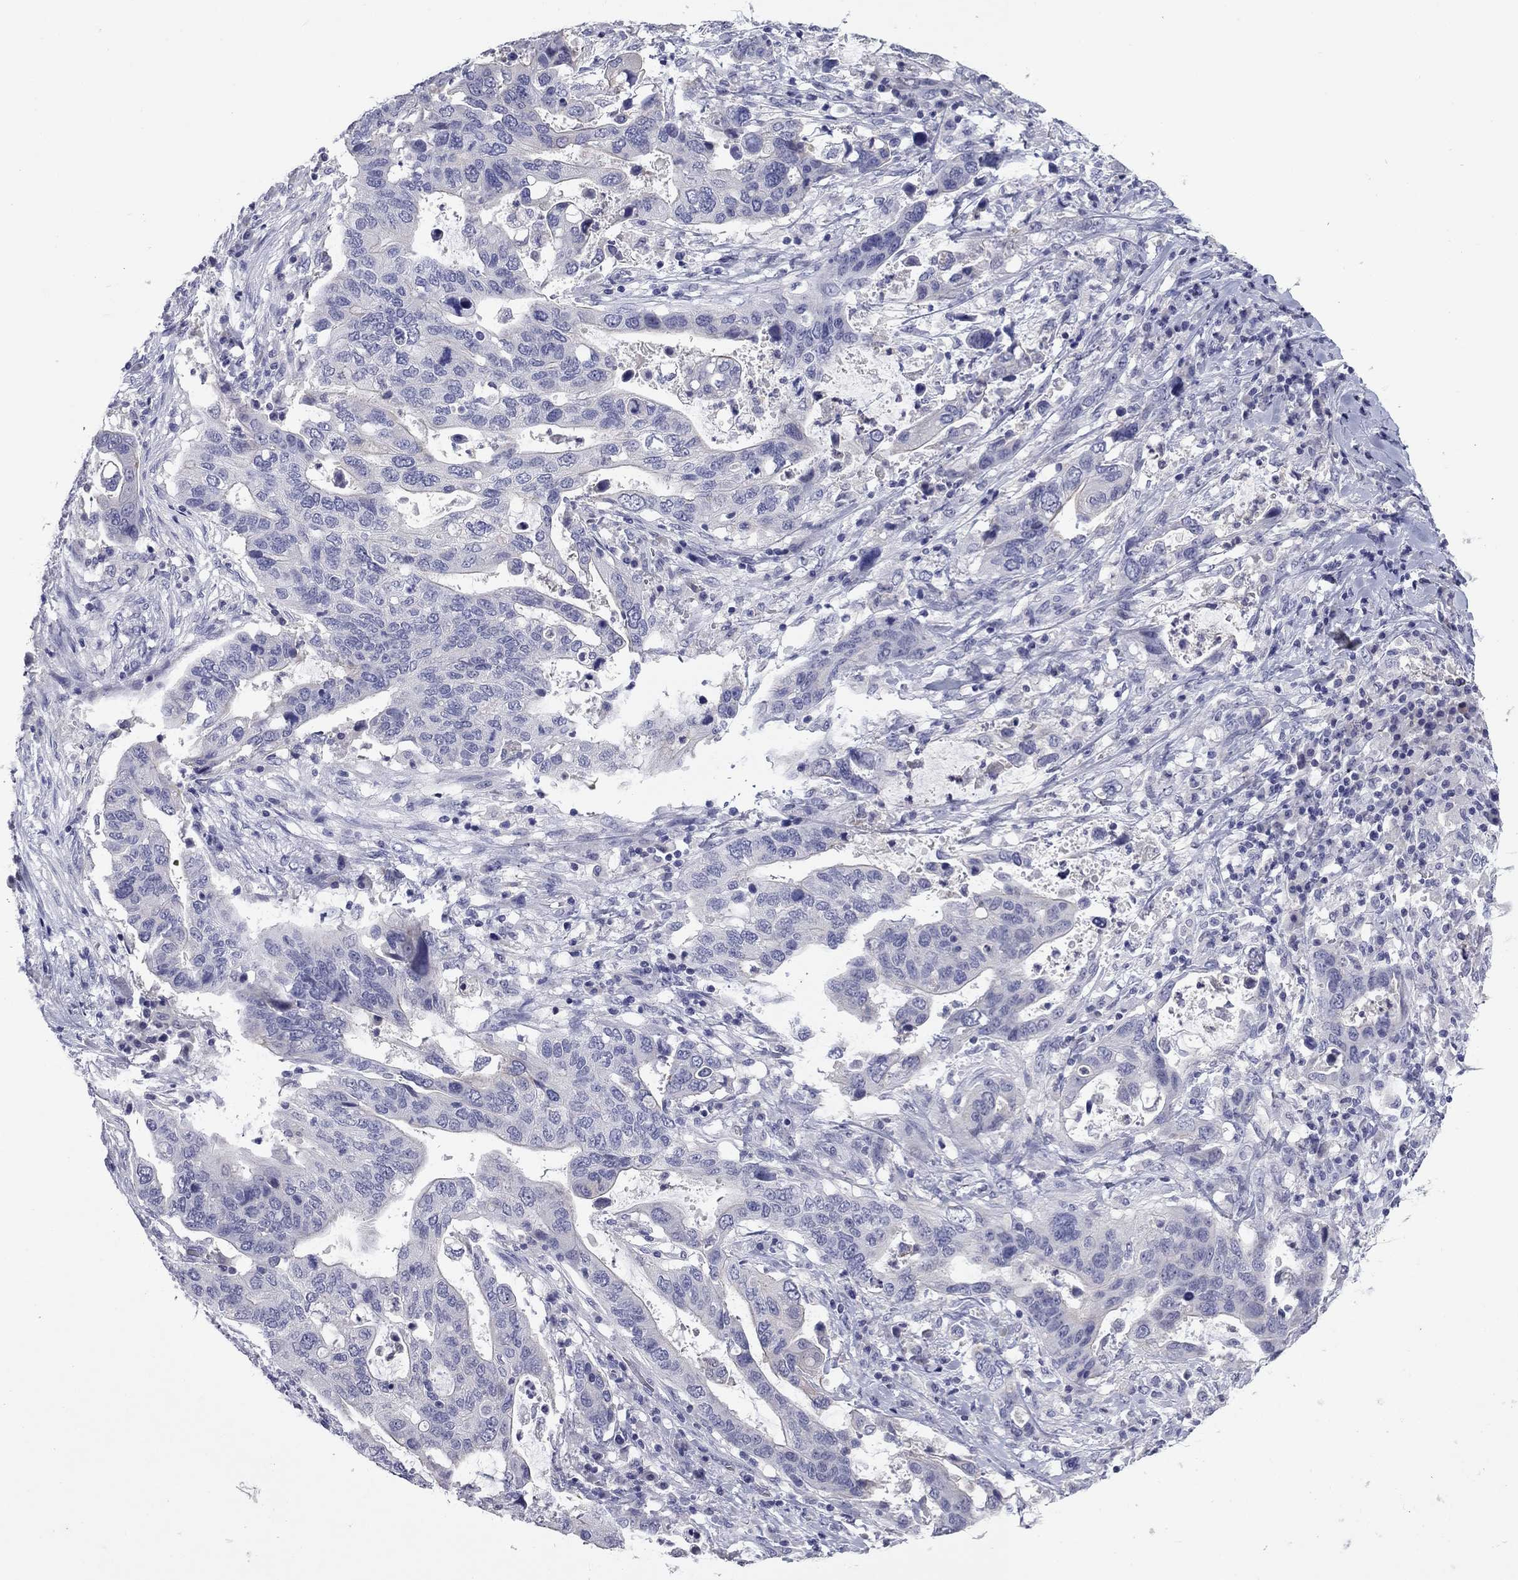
{"staining": {"intensity": "negative", "quantity": "none", "location": "none"}, "tissue": "stomach cancer", "cell_type": "Tumor cells", "image_type": "cancer", "snomed": [{"axis": "morphology", "description": "Adenocarcinoma, NOS"}, {"axis": "topography", "description": "Stomach"}], "caption": "Tumor cells are negative for brown protein staining in stomach cancer (adenocarcinoma).", "gene": "CFAP119", "patient": {"sex": "male", "age": 54}}